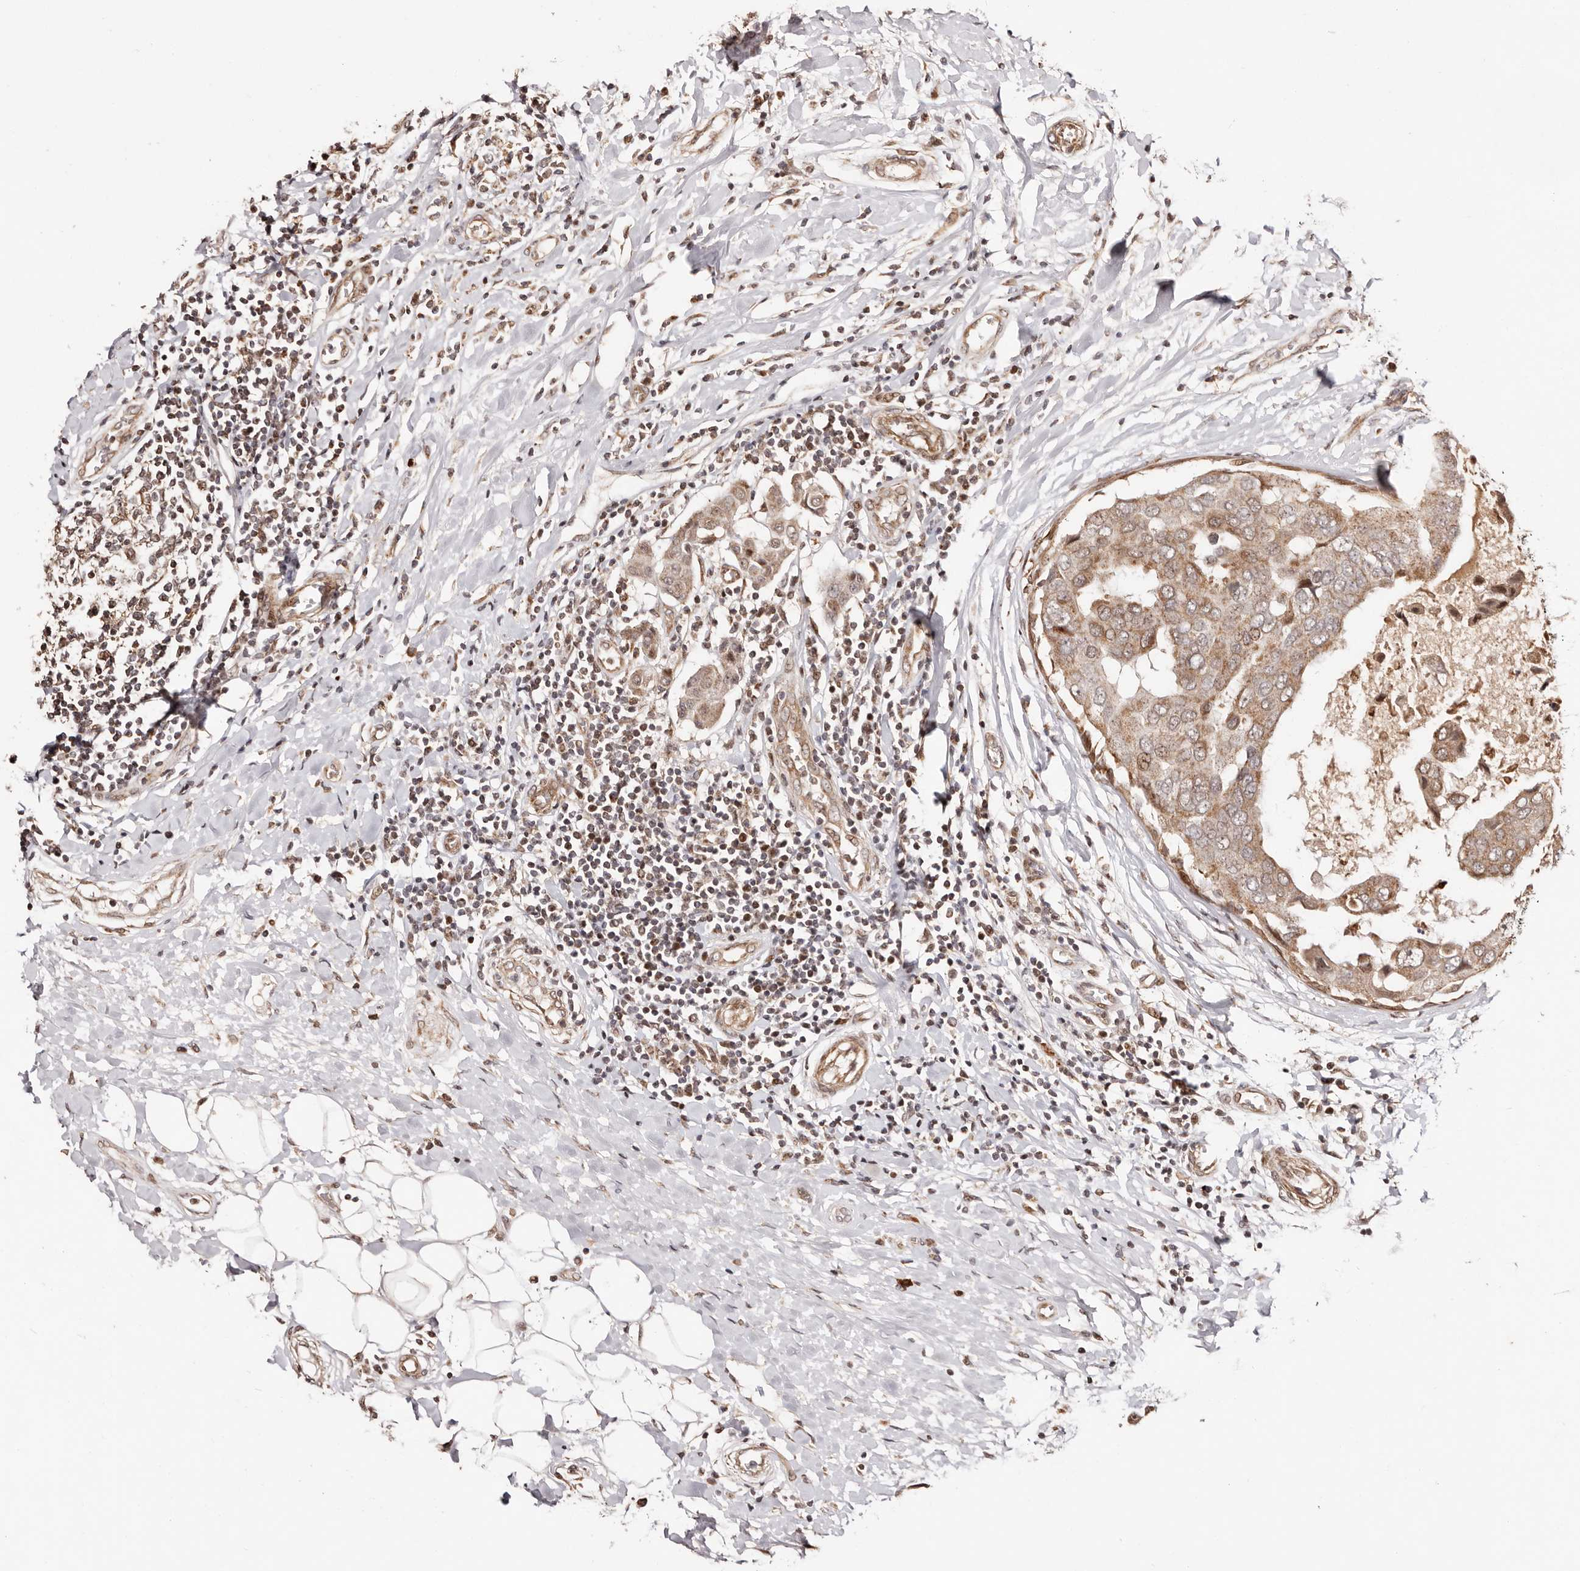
{"staining": {"intensity": "weak", "quantity": ">75%", "location": "cytoplasmic/membranous"}, "tissue": "breast cancer", "cell_type": "Tumor cells", "image_type": "cancer", "snomed": [{"axis": "morphology", "description": "Duct carcinoma"}, {"axis": "topography", "description": "Breast"}], "caption": "A micrograph showing weak cytoplasmic/membranous staining in approximately >75% of tumor cells in breast cancer (intraductal carcinoma), as visualized by brown immunohistochemical staining.", "gene": "HIVEP3", "patient": {"sex": "female", "age": 27}}